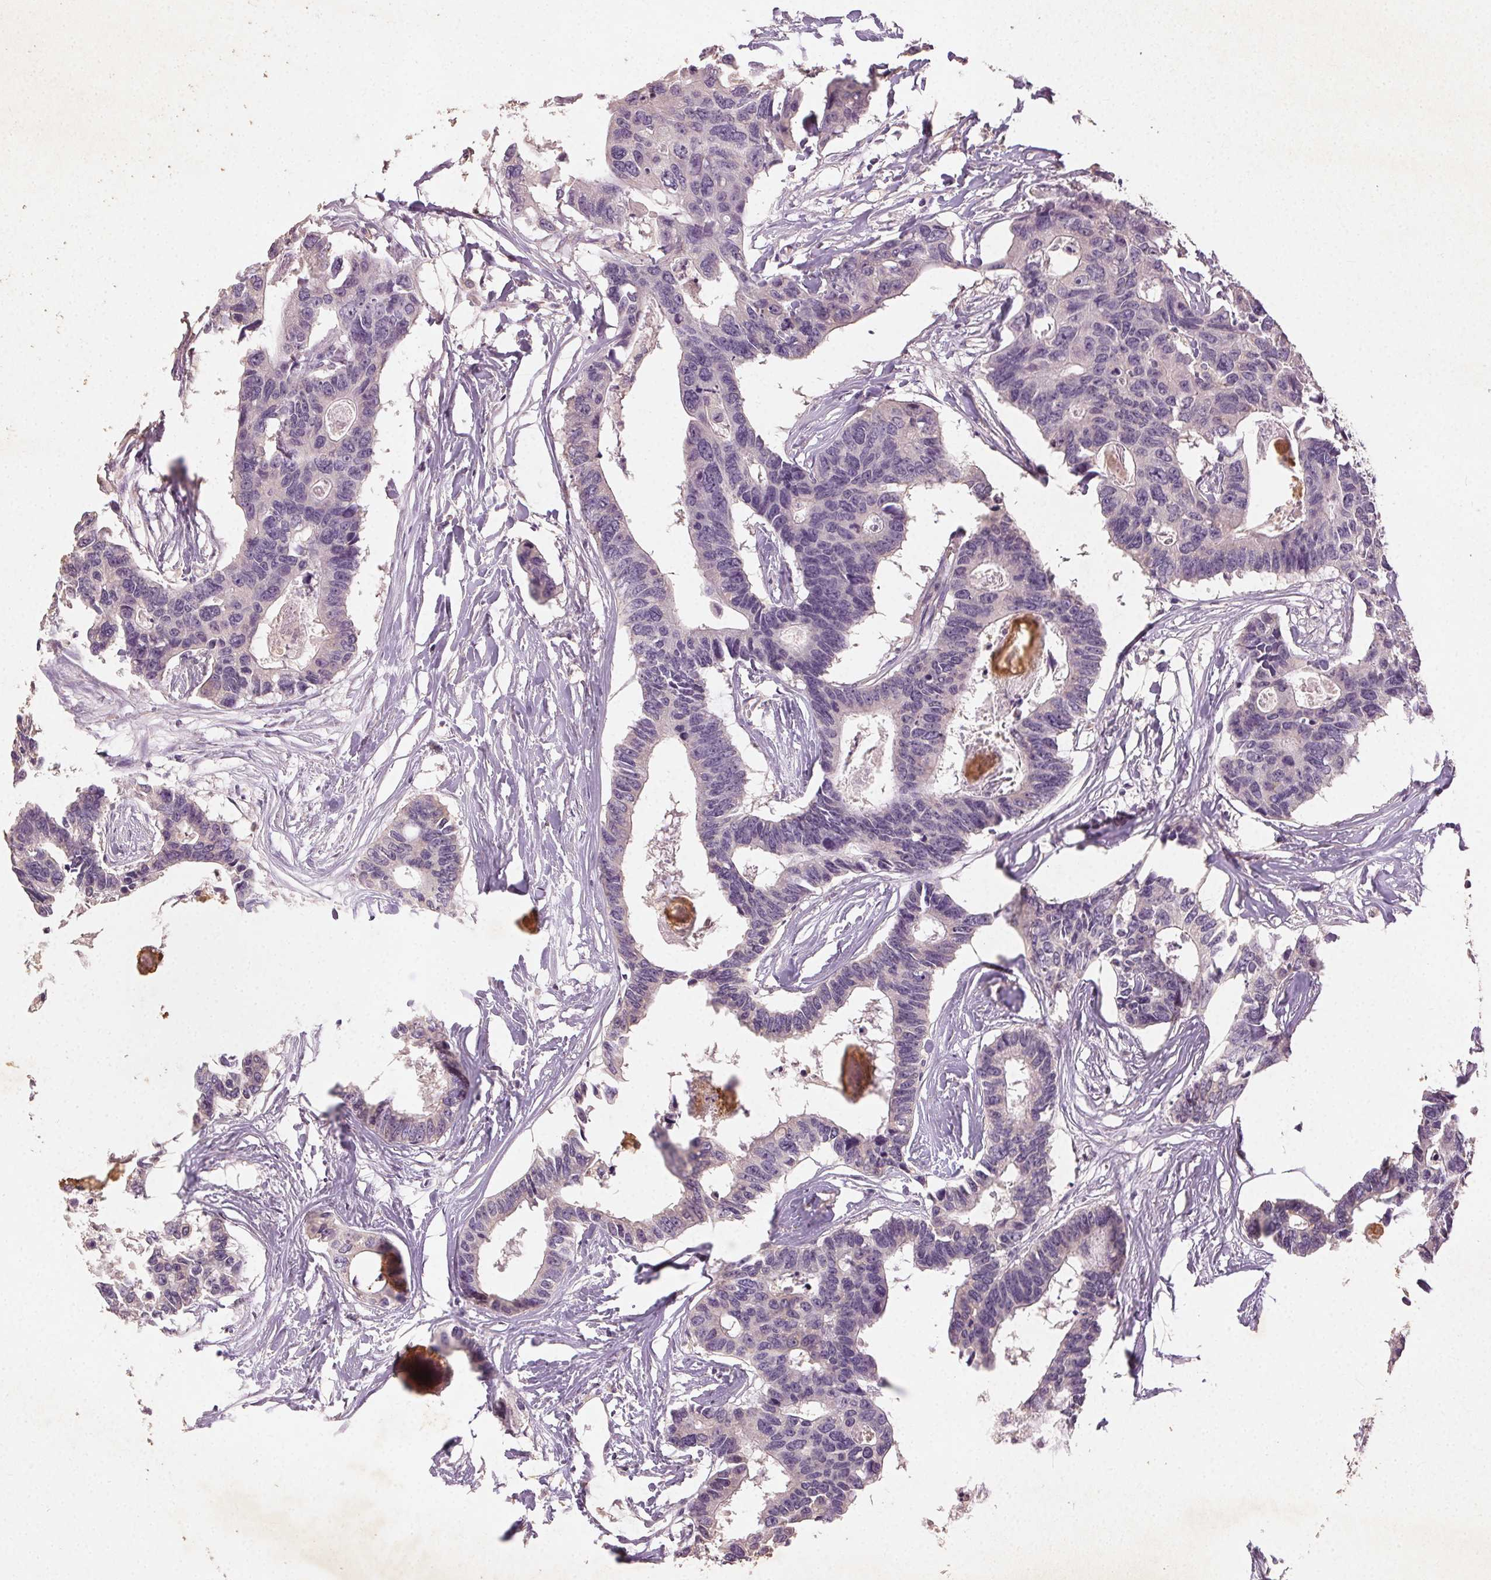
{"staining": {"intensity": "negative", "quantity": "none", "location": "none"}, "tissue": "colorectal cancer", "cell_type": "Tumor cells", "image_type": "cancer", "snomed": [{"axis": "morphology", "description": "Adenocarcinoma, NOS"}, {"axis": "topography", "description": "Rectum"}], "caption": "Immunohistochemical staining of human colorectal cancer reveals no significant positivity in tumor cells.", "gene": "CLTRN", "patient": {"sex": "male", "age": 57}}